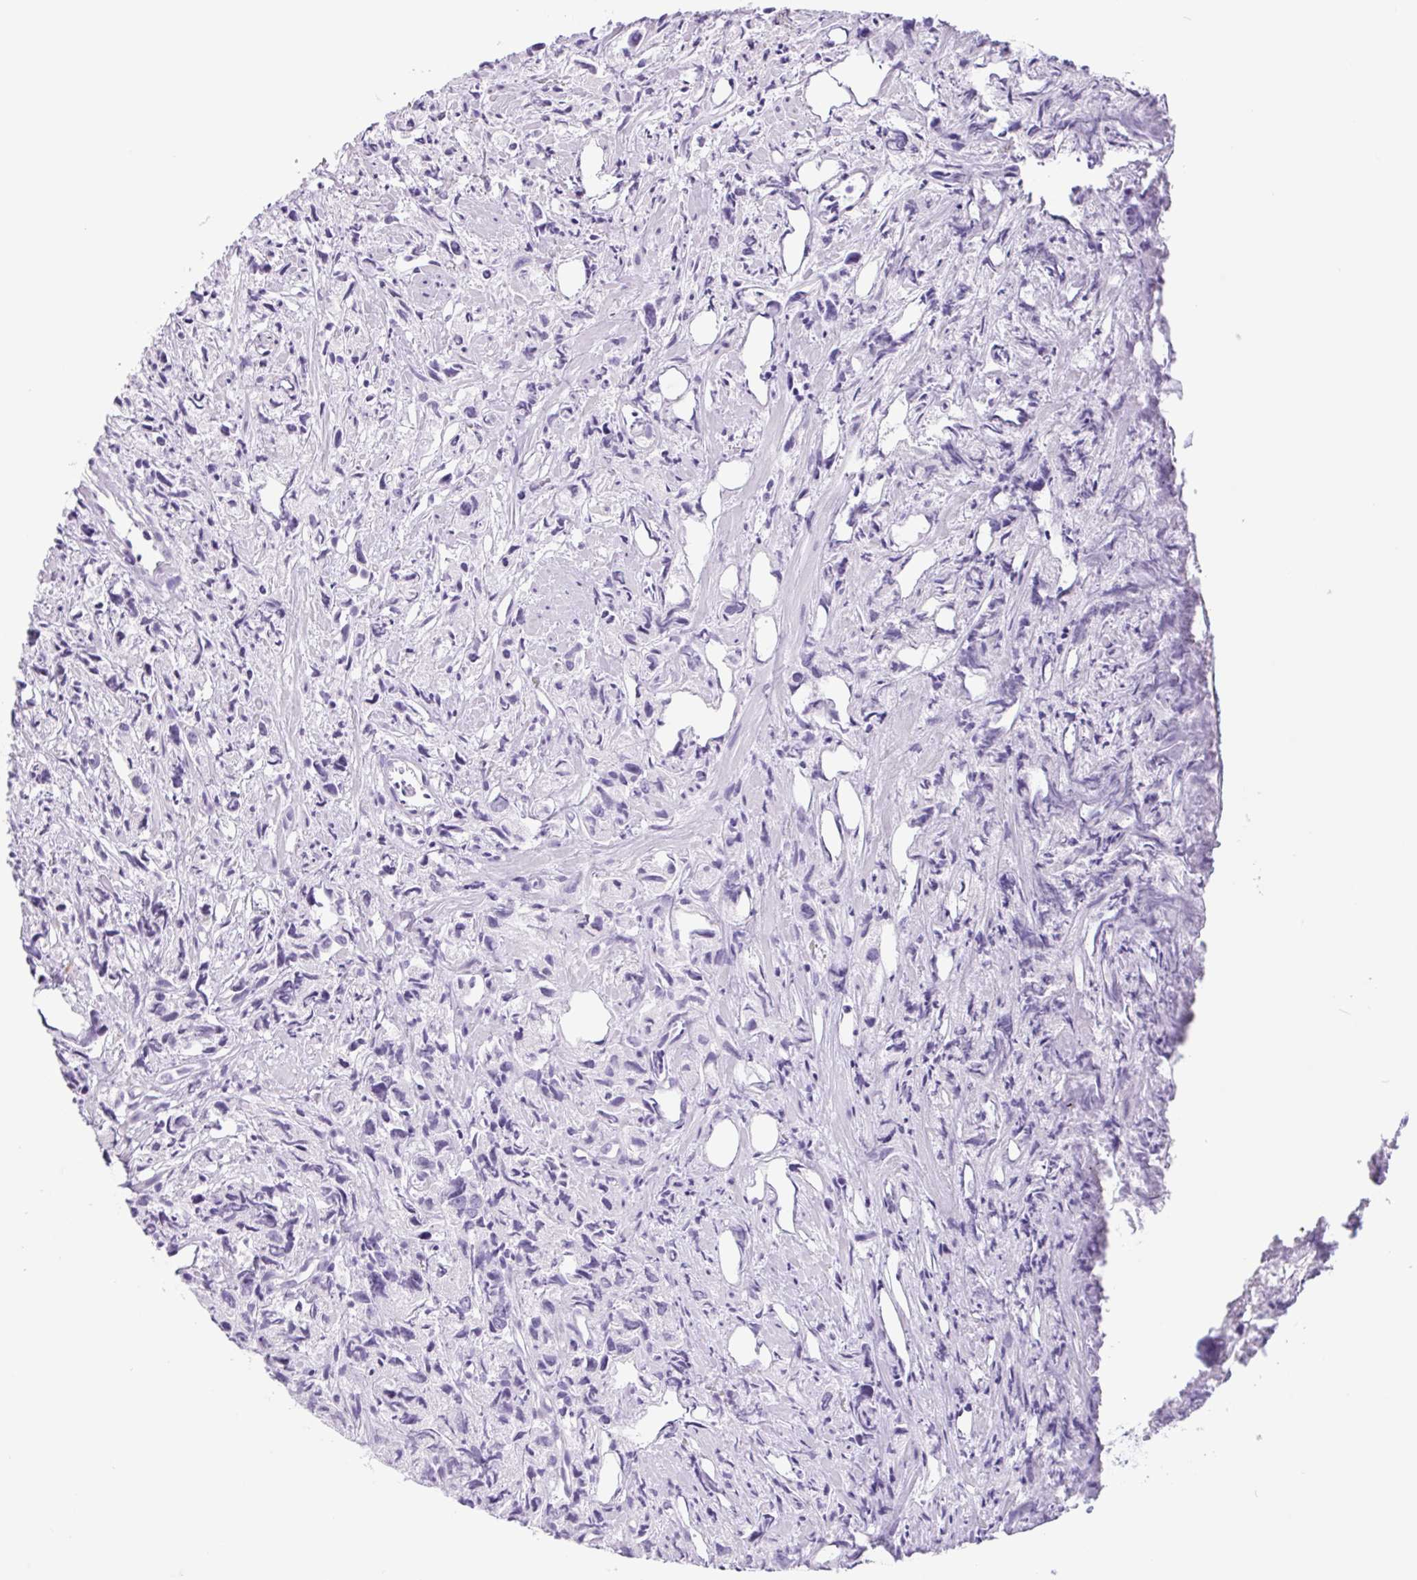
{"staining": {"intensity": "negative", "quantity": "none", "location": "none"}, "tissue": "prostate cancer", "cell_type": "Tumor cells", "image_type": "cancer", "snomed": [{"axis": "morphology", "description": "Adenocarcinoma, High grade"}, {"axis": "topography", "description": "Prostate"}], "caption": "Human prostate high-grade adenocarcinoma stained for a protein using immunohistochemistry (IHC) demonstrates no staining in tumor cells.", "gene": "CYP21A2", "patient": {"sex": "male", "age": 58}}